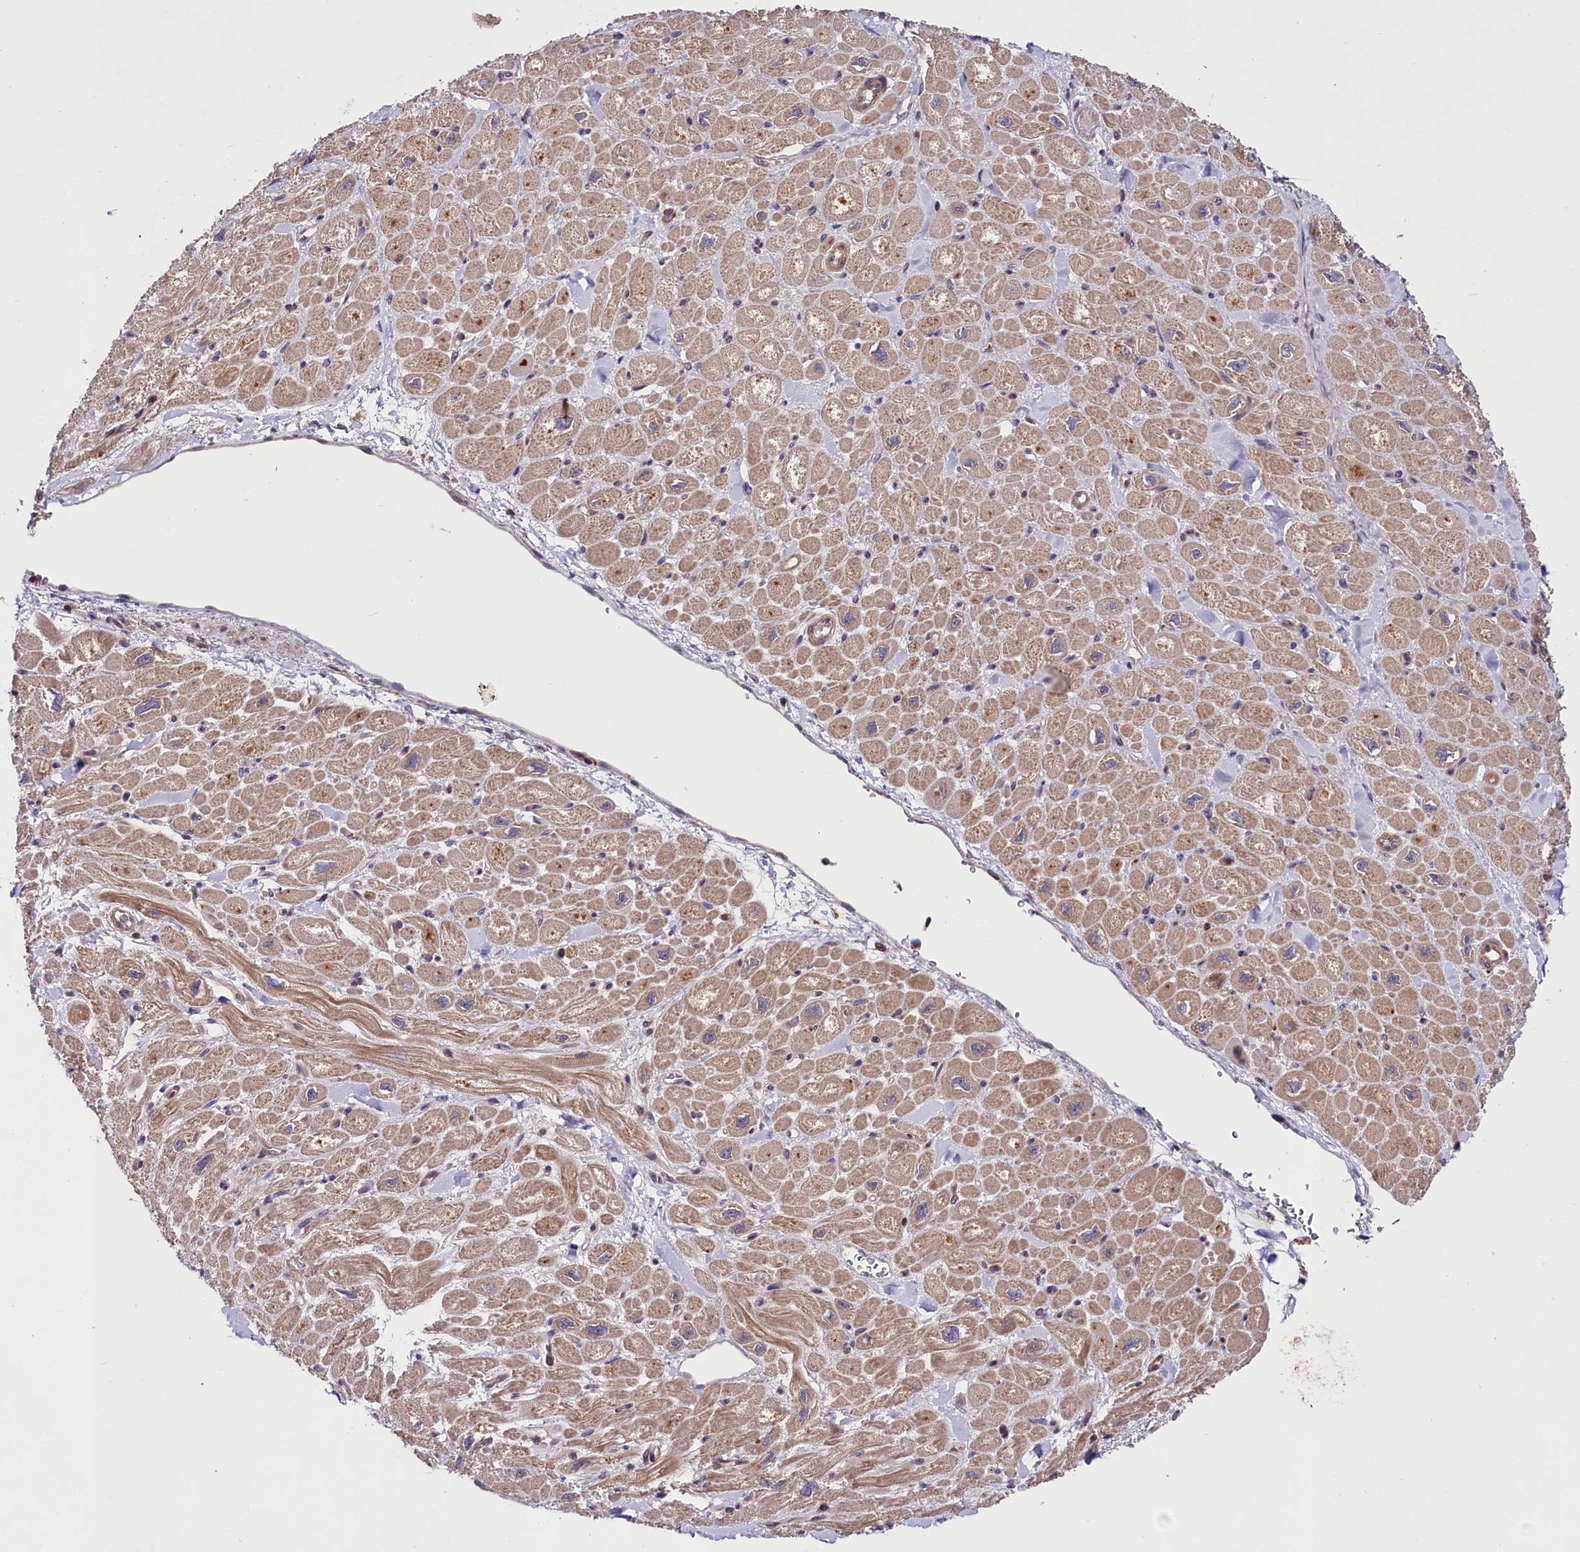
{"staining": {"intensity": "weak", "quantity": "25%-75%", "location": "cytoplasmic/membranous"}, "tissue": "heart muscle", "cell_type": "Cardiomyocytes", "image_type": "normal", "snomed": [{"axis": "morphology", "description": "Normal tissue, NOS"}, {"axis": "topography", "description": "Heart"}], "caption": "Benign heart muscle displays weak cytoplasmic/membranous positivity in approximately 25%-75% of cardiomyocytes (DAB IHC with brightfield microscopy, high magnification)..", "gene": "CACNA1H", "patient": {"sex": "male", "age": 65}}